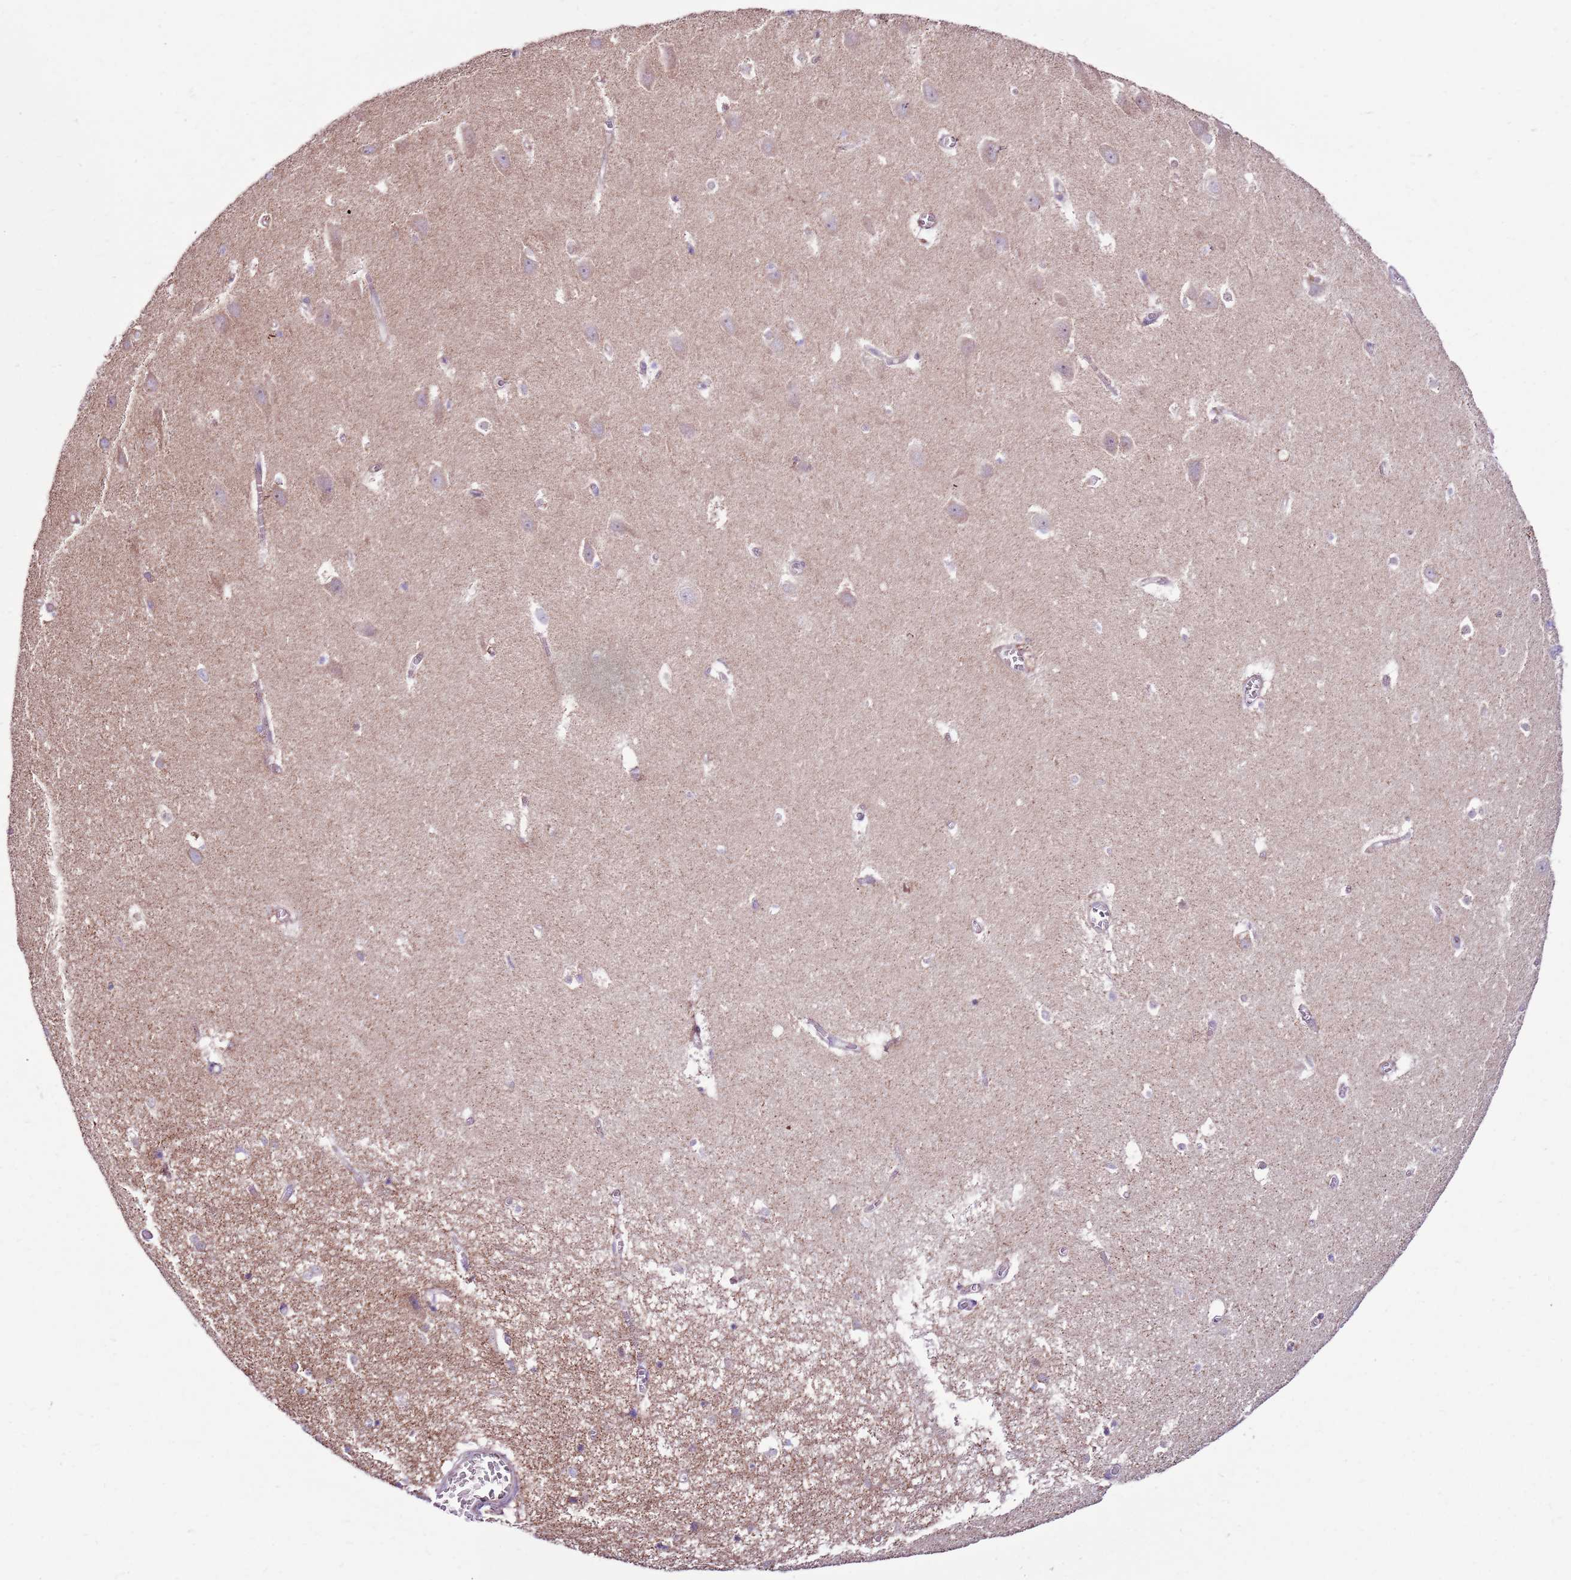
{"staining": {"intensity": "negative", "quantity": "none", "location": "none"}, "tissue": "hippocampus", "cell_type": "Glial cells", "image_type": "normal", "snomed": [{"axis": "morphology", "description": "Normal tissue, NOS"}, {"axis": "topography", "description": "Hippocampus"}], "caption": "Immunohistochemistry of benign hippocampus demonstrates no positivity in glial cells.", "gene": "HECTD4", "patient": {"sex": "female", "age": 64}}